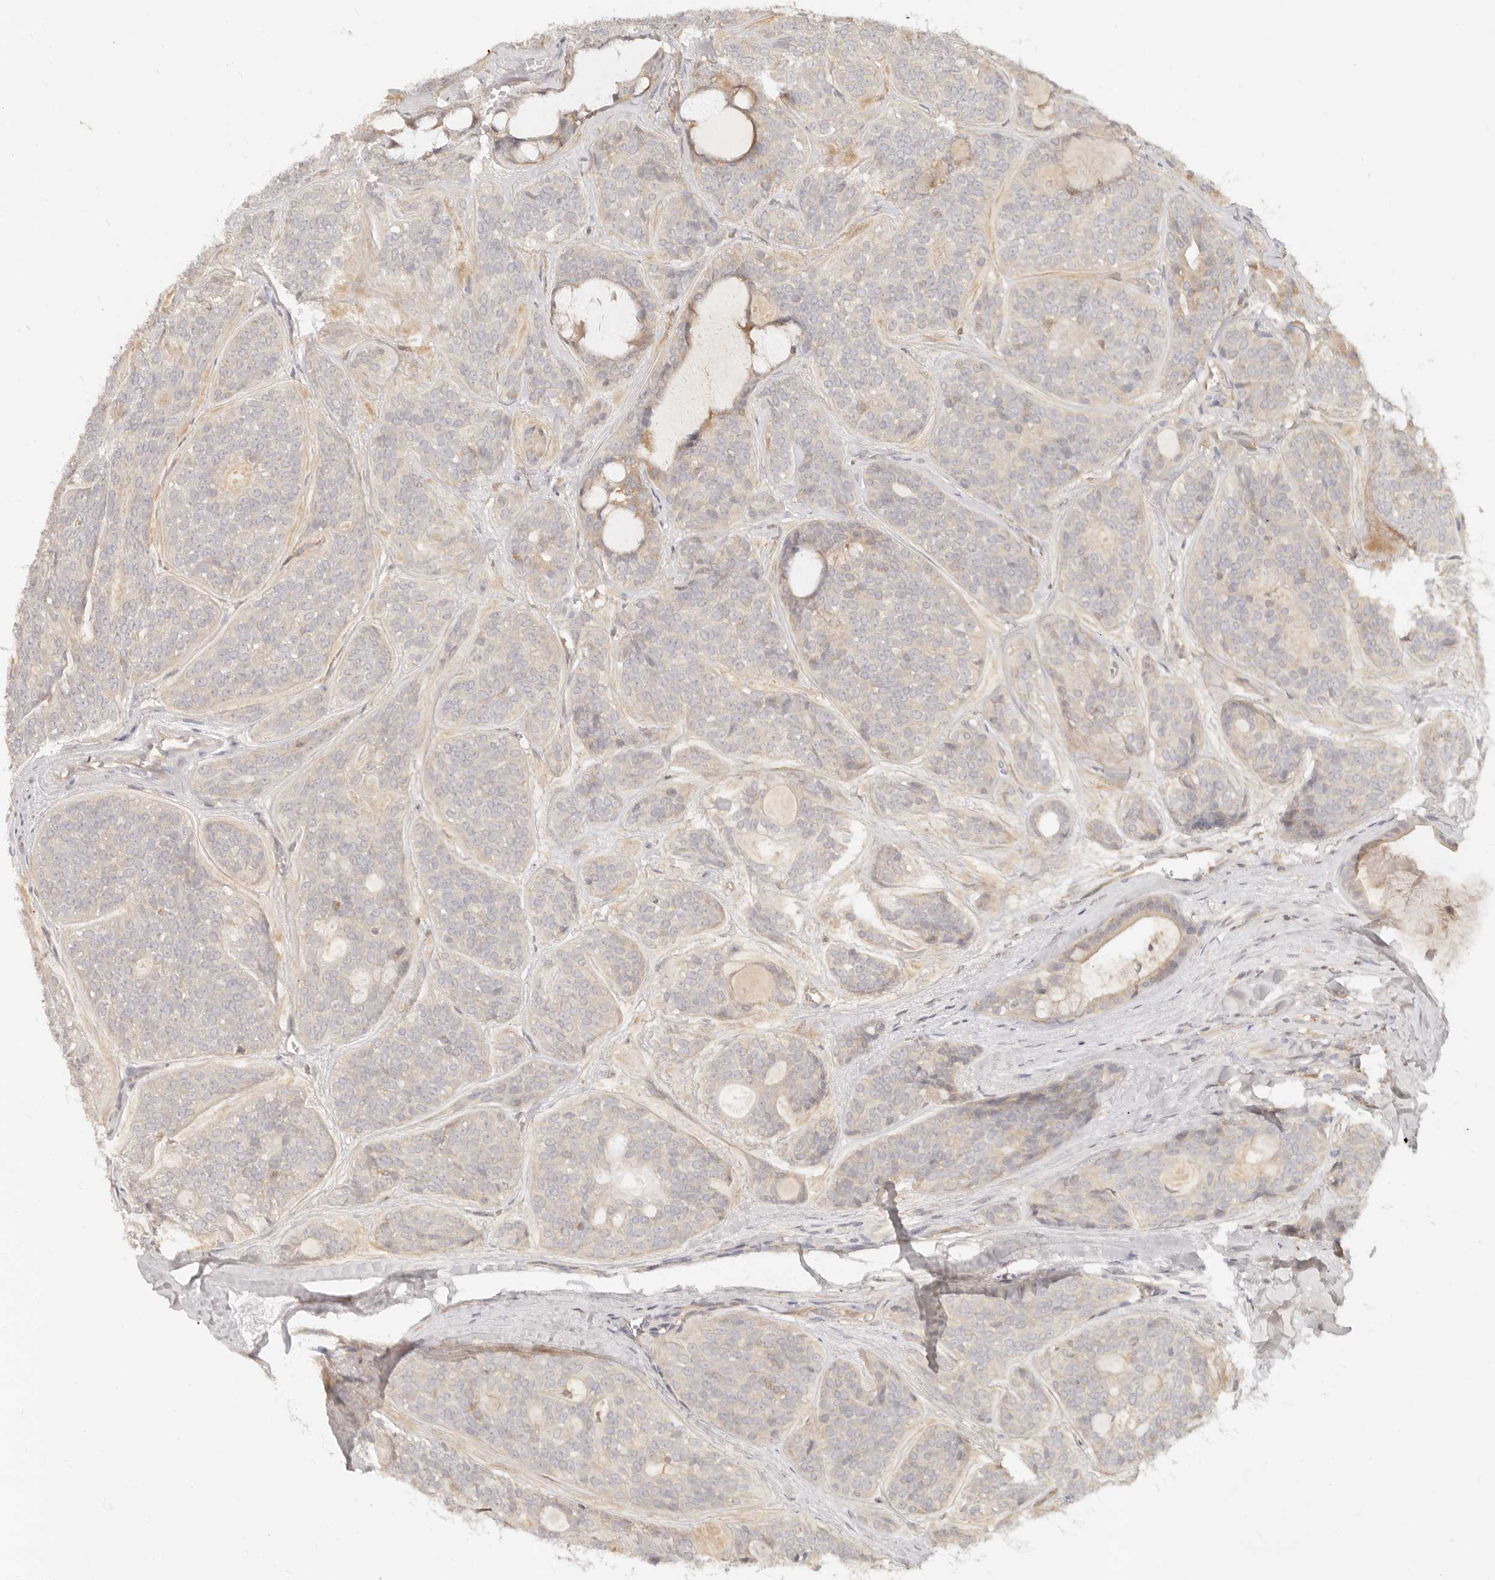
{"staining": {"intensity": "negative", "quantity": "none", "location": "none"}, "tissue": "head and neck cancer", "cell_type": "Tumor cells", "image_type": "cancer", "snomed": [{"axis": "morphology", "description": "Adenocarcinoma, NOS"}, {"axis": "topography", "description": "Head-Neck"}], "caption": "Histopathology image shows no significant protein staining in tumor cells of head and neck cancer (adenocarcinoma).", "gene": "NECAP2", "patient": {"sex": "male", "age": 66}}